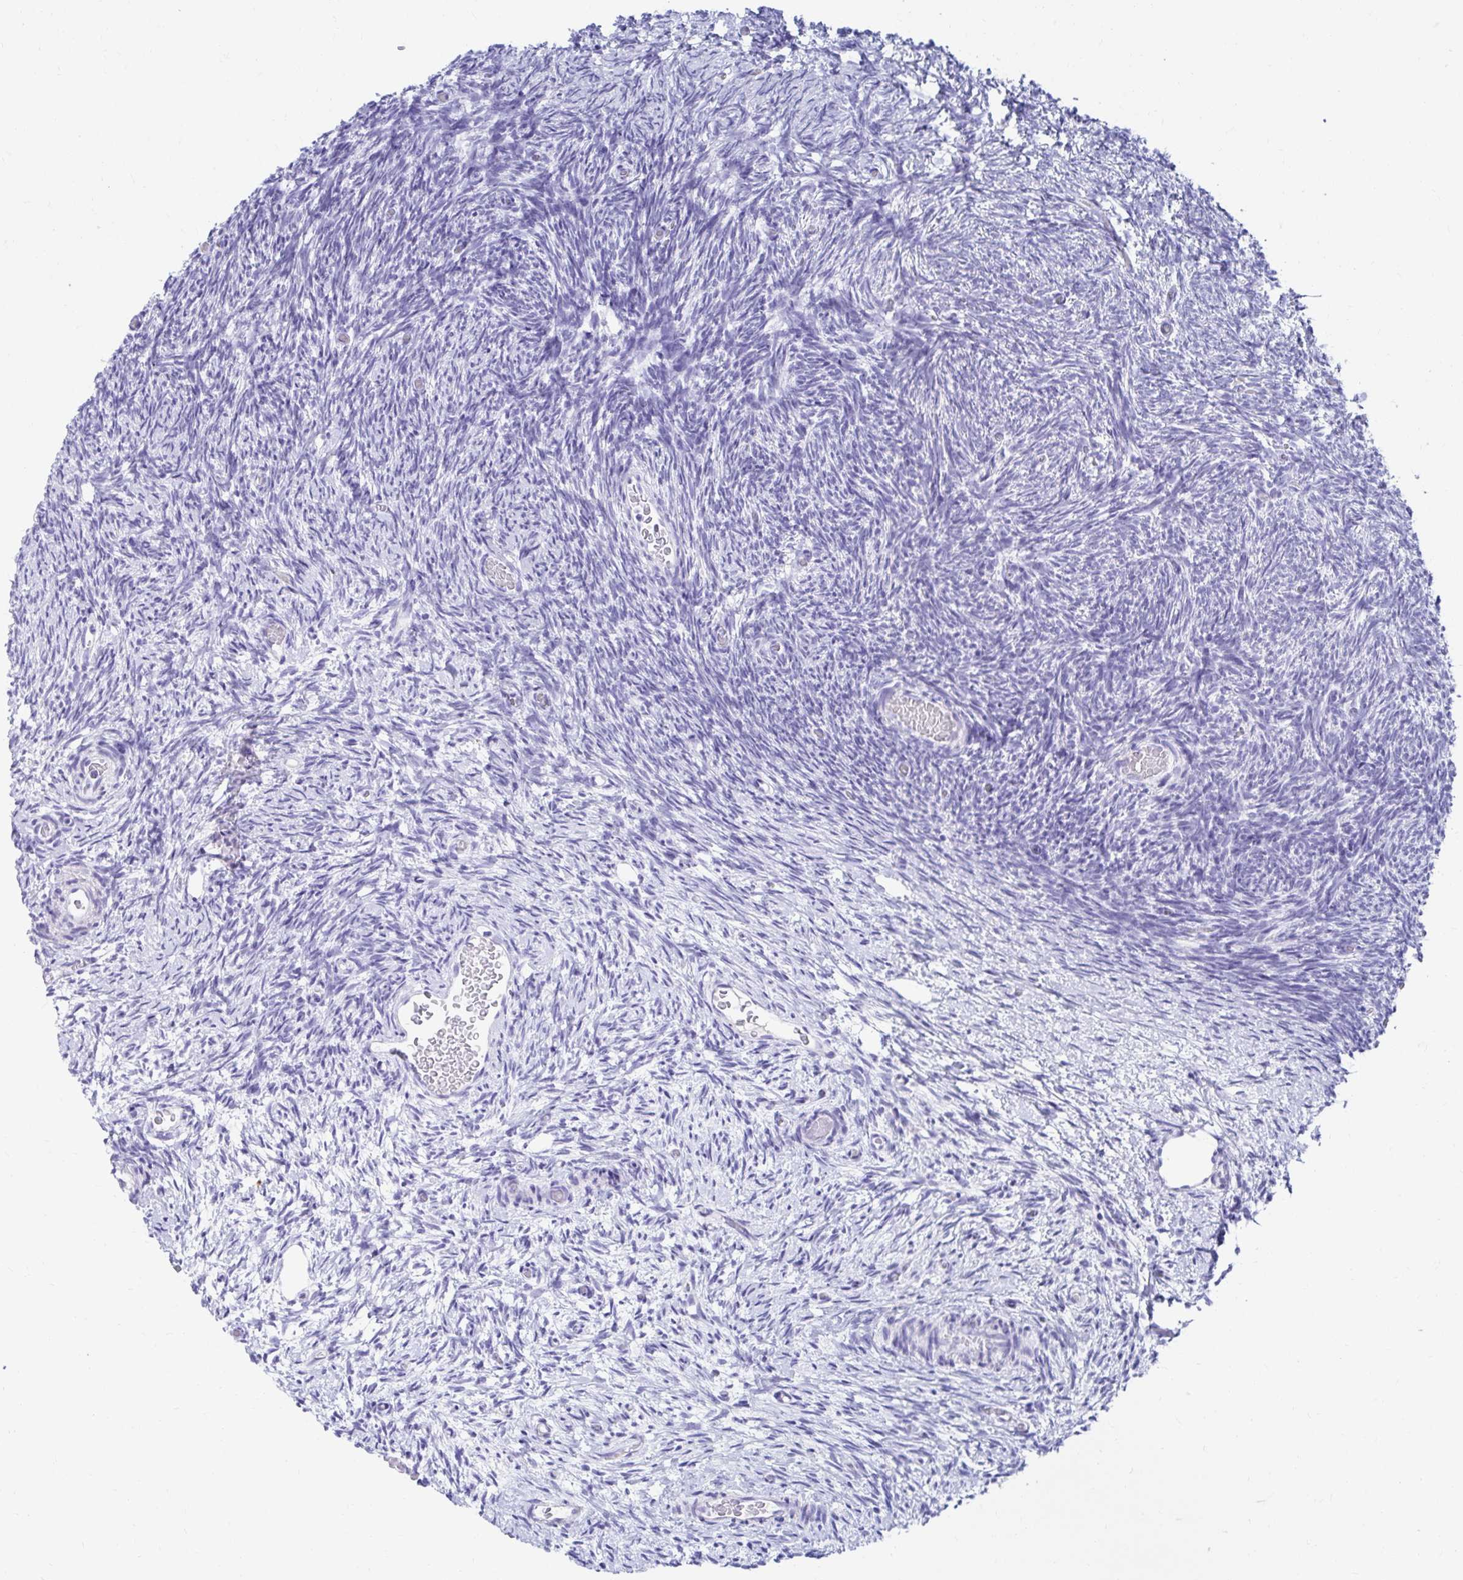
{"staining": {"intensity": "negative", "quantity": "none", "location": "none"}, "tissue": "ovary", "cell_type": "Ovarian stroma cells", "image_type": "normal", "snomed": [{"axis": "morphology", "description": "Normal tissue, NOS"}, {"axis": "topography", "description": "Ovary"}], "caption": "This is a photomicrograph of immunohistochemistry staining of benign ovary, which shows no expression in ovarian stroma cells.", "gene": "DPEP3", "patient": {"sex": "female", "age": 39}}